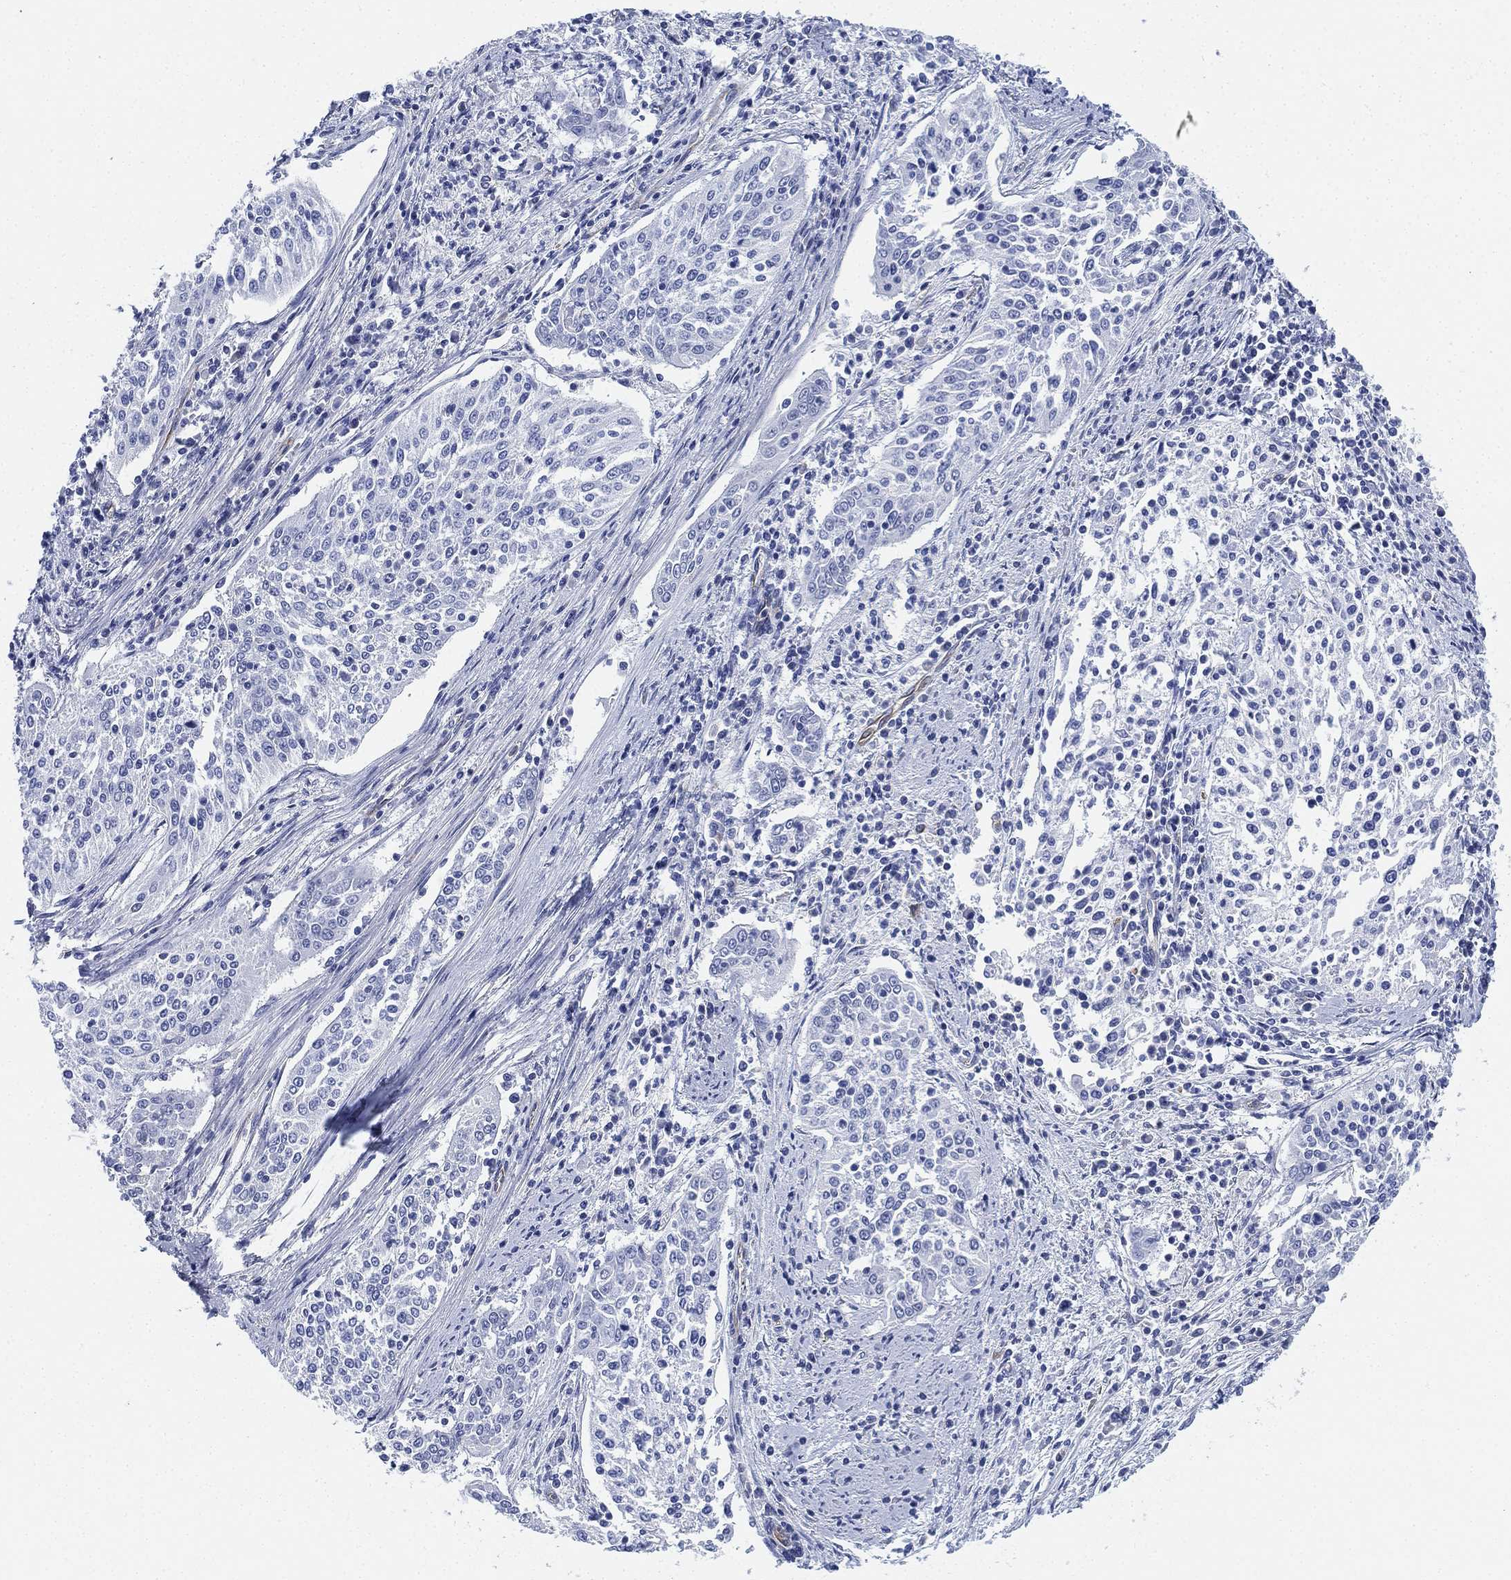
{"staining": {"intensity": "negative", "quantity": "none", "location": "none"}, "tissue": "cervical cancer", "cell_type": "Tumor cells", "image_type": "cancer", "snomed": [{"axis": "morphology", "description": "Squamous cell carcinoma, NOS"}, {"axis": "topography", "description": "Cervix"}], "caption": "Tumor cells show no significant protein expression in cervical cancer (squamous cell carcinoma).", "gene": "PSKH2", "patient": {"sex": "female", "age": 41}}